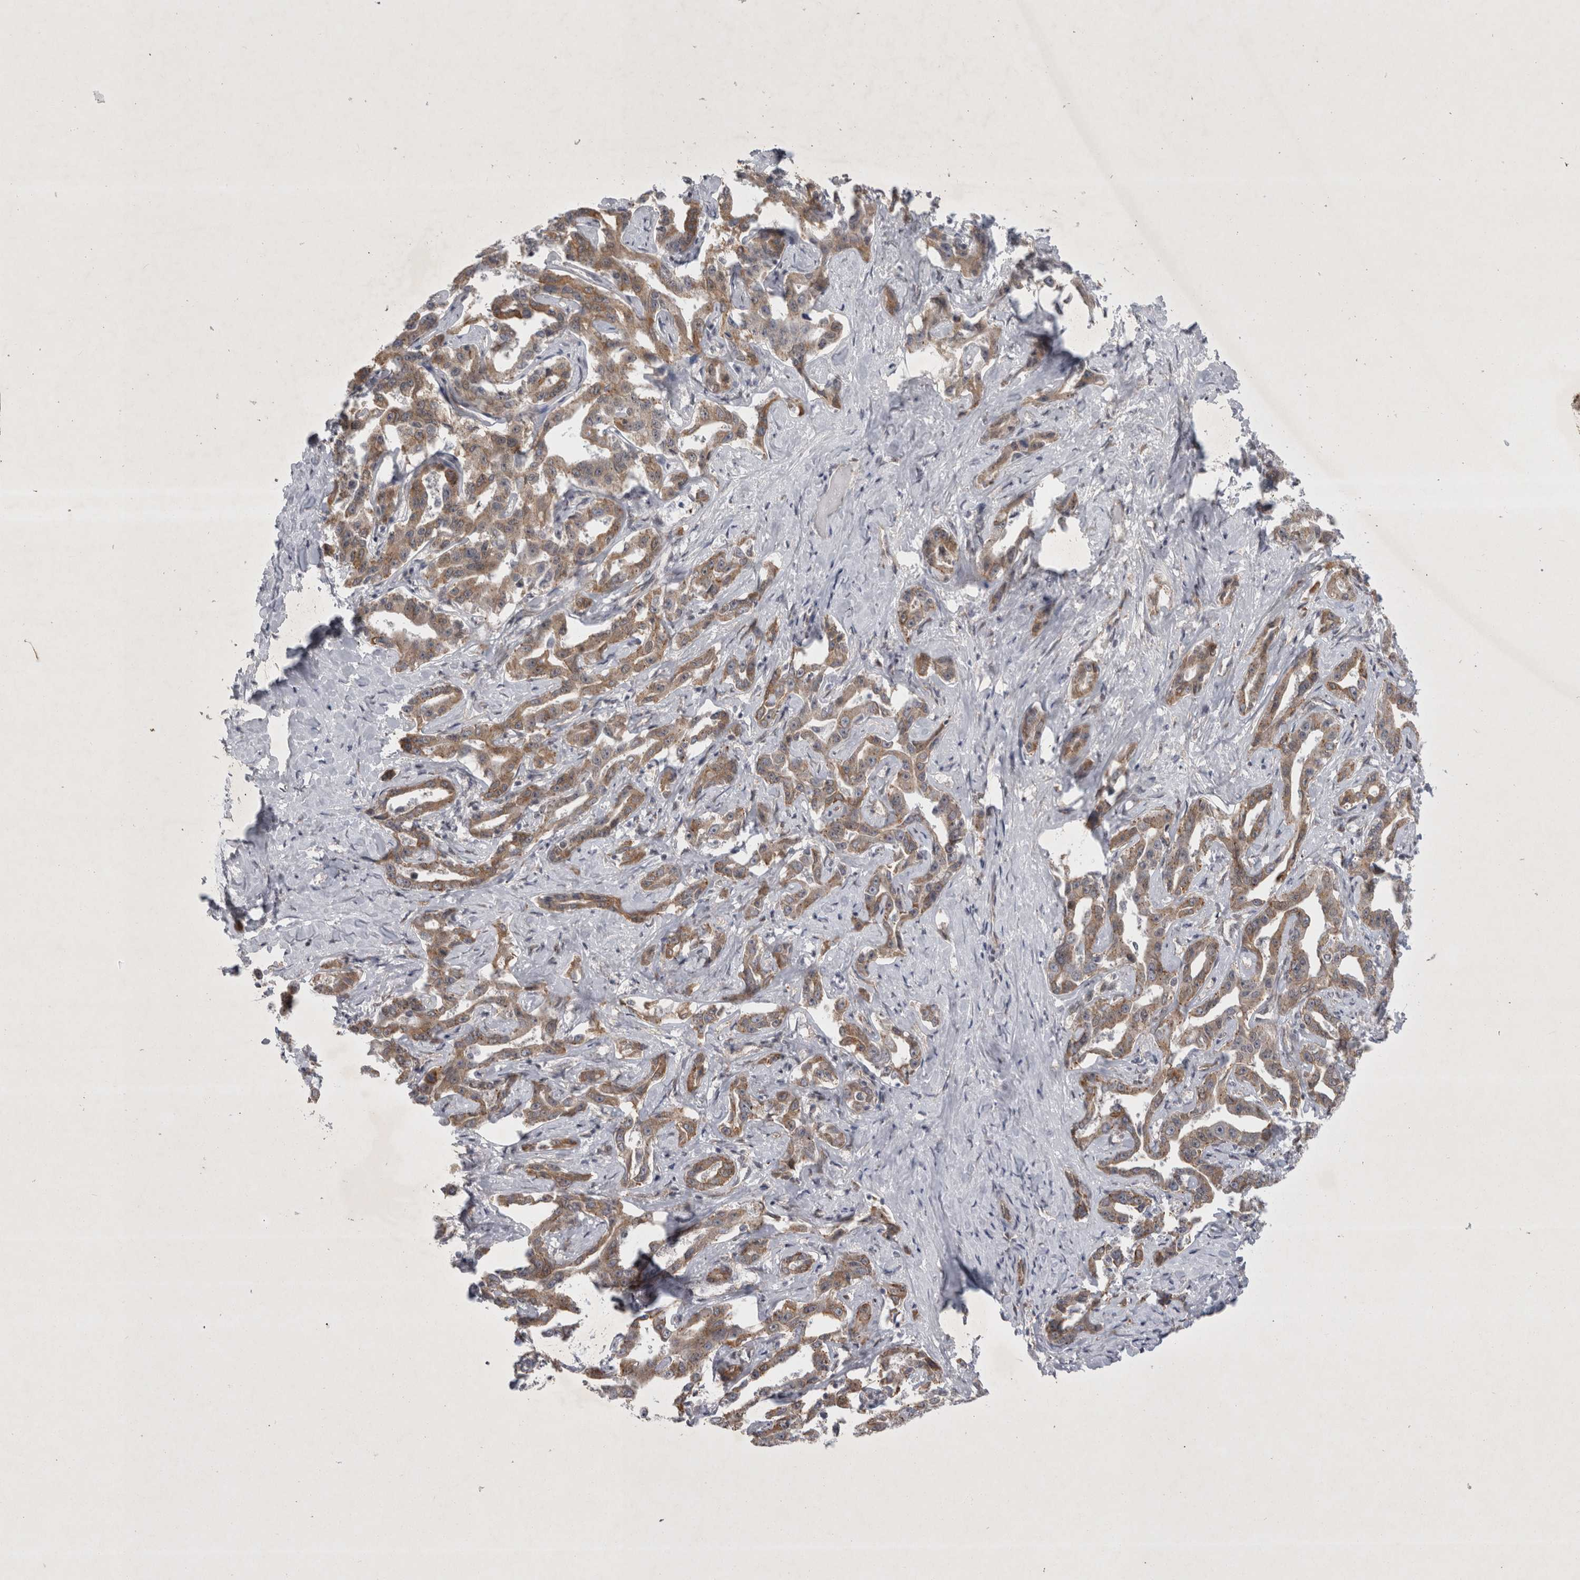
{"staining": {"intensity": "moderate", "quantity": ">75%", "location": "cytoplasmic/membranous"}, "tissue": "liver cancer", "cell_type": "Tumor cells", "image_type": "cancer", "snomed": [{"axis": "morphology", "description": "Cholangiocarcinoma"}, {"axis": "topography", "description": "Liver"}], "caption": "IHC micrograph of neoplastic tissue: human cholangiocarcinoma (liver) stained using immunohistochemistry (IHC) displays medium levels of moderate protein expression localized specifically in the cytoplasmic/membranous of tumor cells, appearing as a cytoplasmic/membranous brown color.", "gene": "PARP11", "patient": {"sex": "male", "age": 59}}